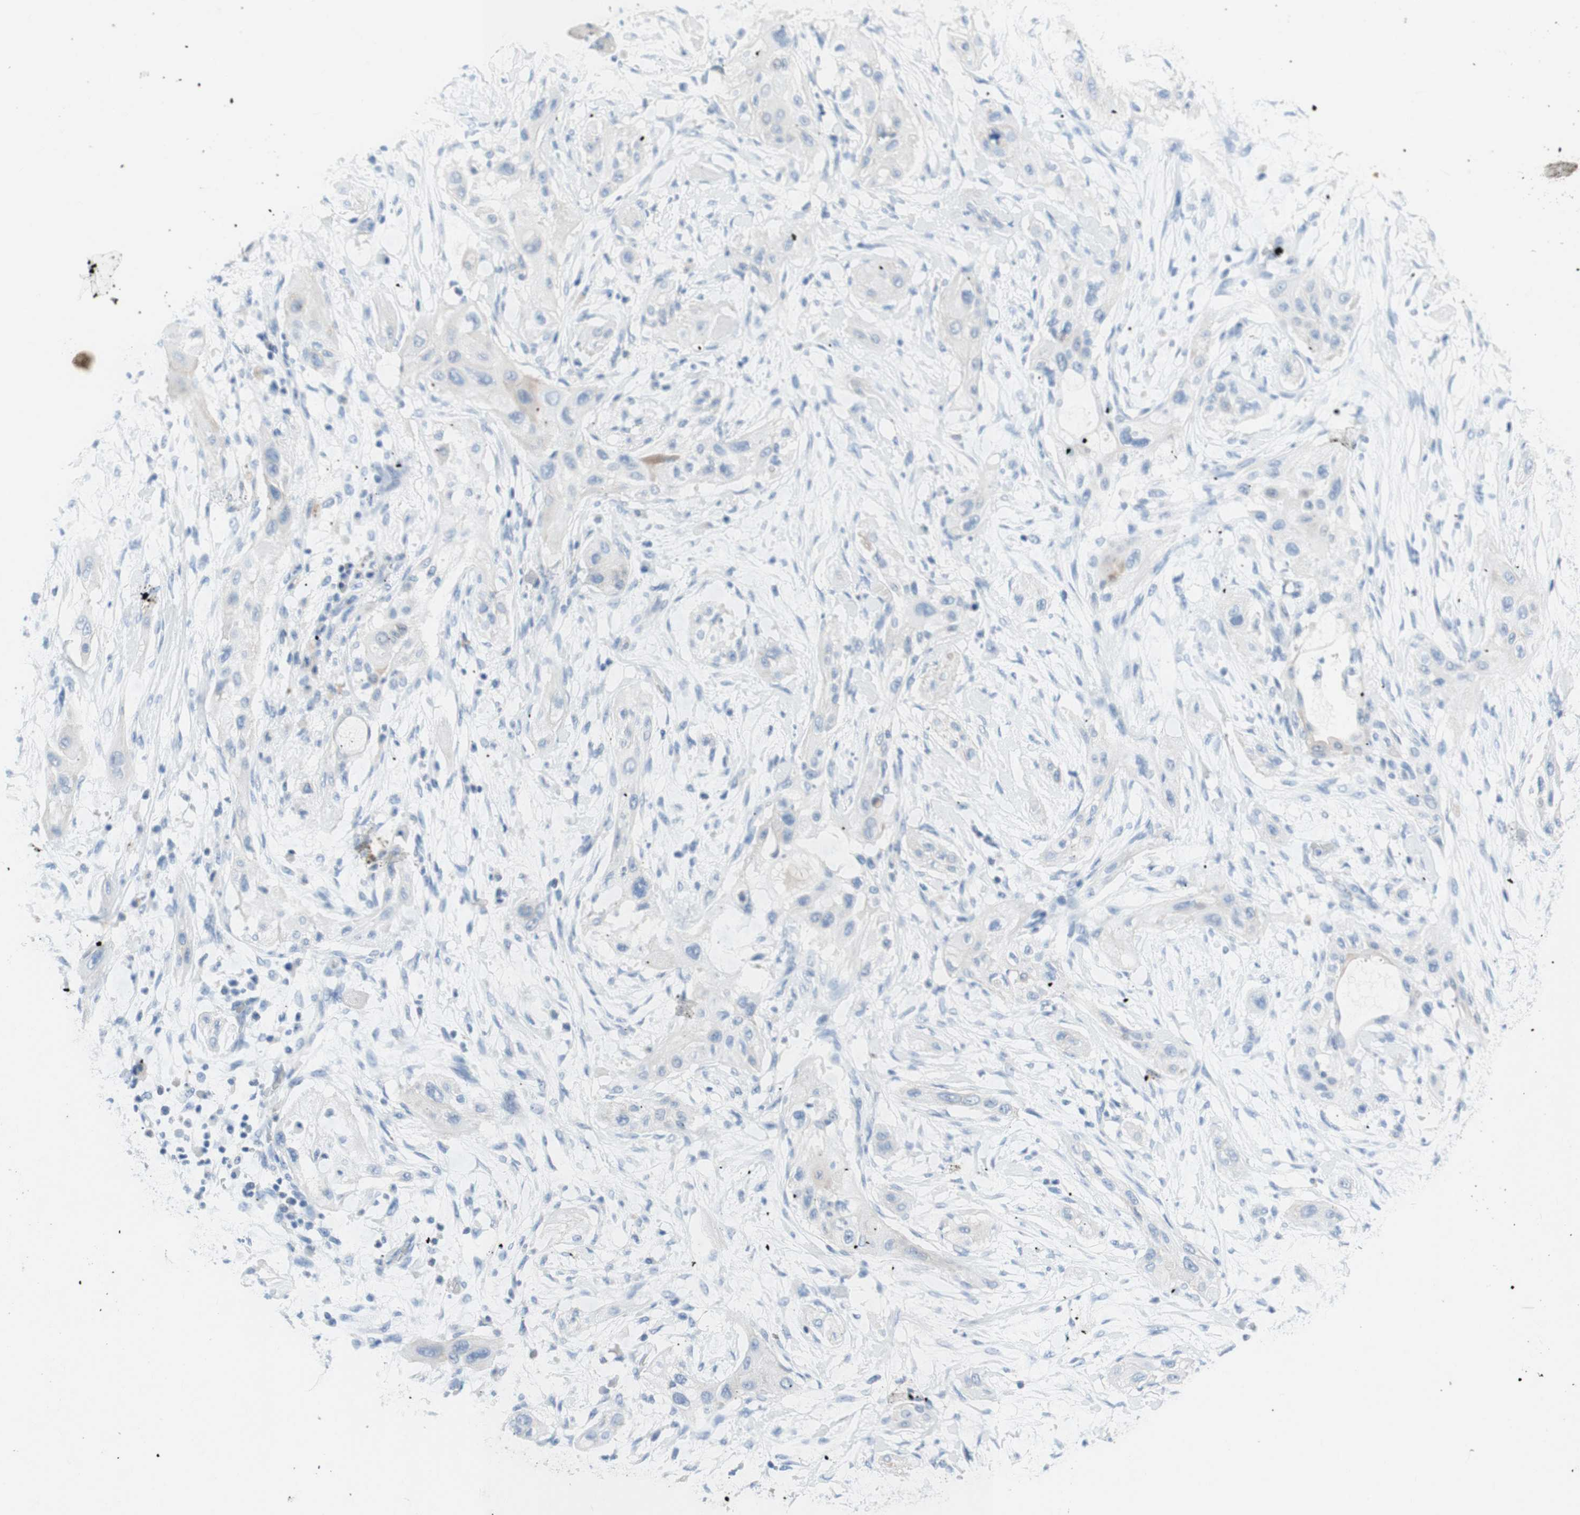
{"staining": {"intensity": "weak", "quantity": "<25%", "location": "cytoplasmic/membranous"}, "tissue": "lung cancer", "cell_type": "Tumor cells", "image_type": "cancer", "snomed": [{"axis": "morphology", "description": "Squamous cell carcinoma, NOS"}, {"axis": "topography", "description": "Lung"}], "caption": "DAB immunohistochemical staining of human lung squamous cell carcinoma exhibits no significant expression in tumor cells. Nuclei are stained in blue.", "gene": "POLR2J3", "patient": {"sex": "female", "age": 47}}